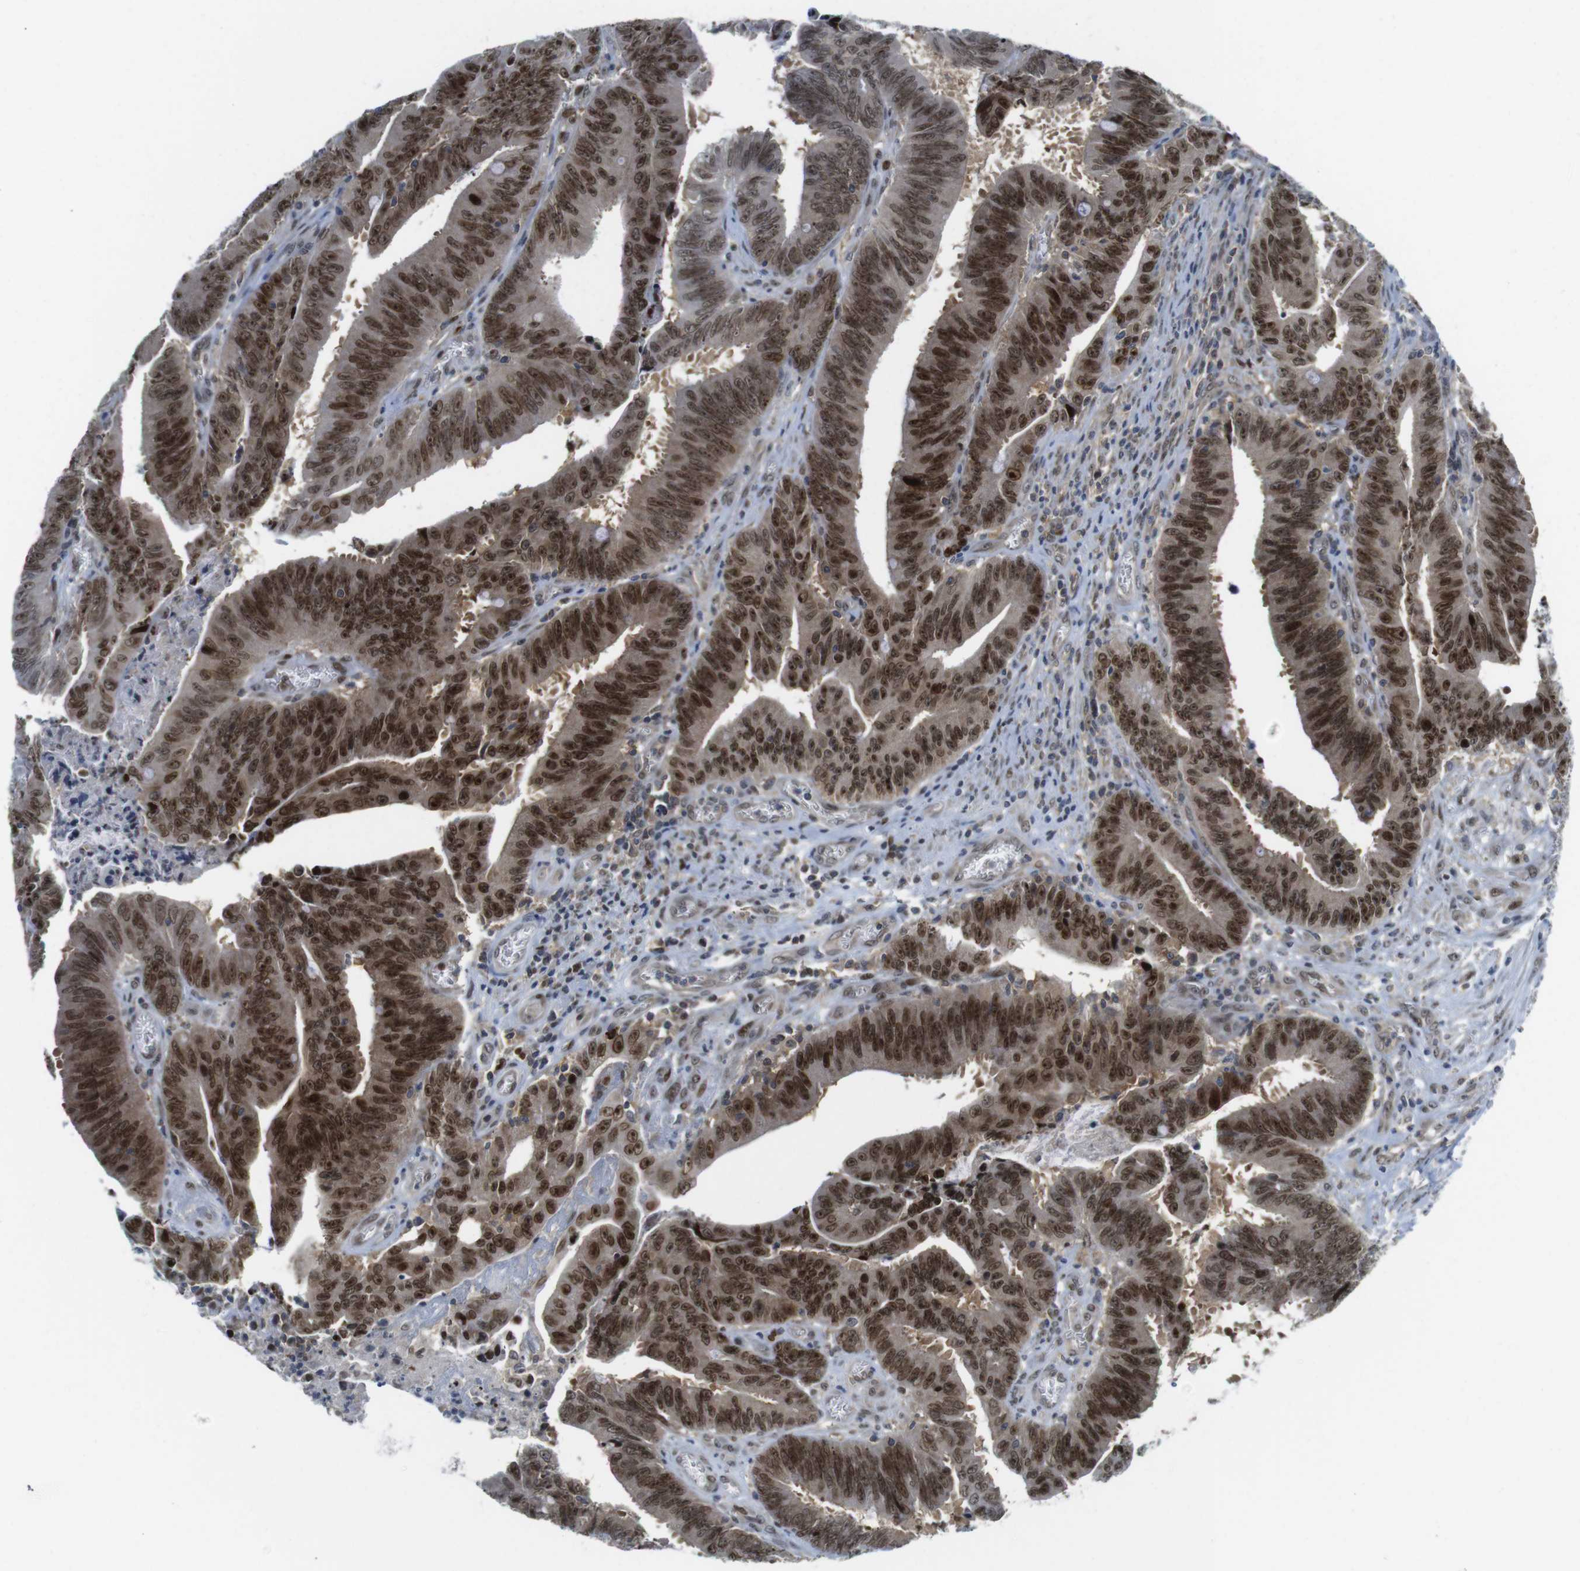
{"staining": {"intensity": "strong", "quantity": ">75%", "location": "nuclear"}, "tissue": "colorectal cancer", "cell_type": "Tumor cells", "image_type": "cancer", "snomed": [{"axis": "morphology", "description": "Adenocarcinoma, NOS"}, {"axis": "topography", "description": "Colon"}], "caption": "Colorectal adenocarcinoma stained for a protein (brown) displays strong nuclear positive positivity in about >75% of tumor cells.", "gene": "RCC1", "patient": {"sex": "male", "age": 45}}